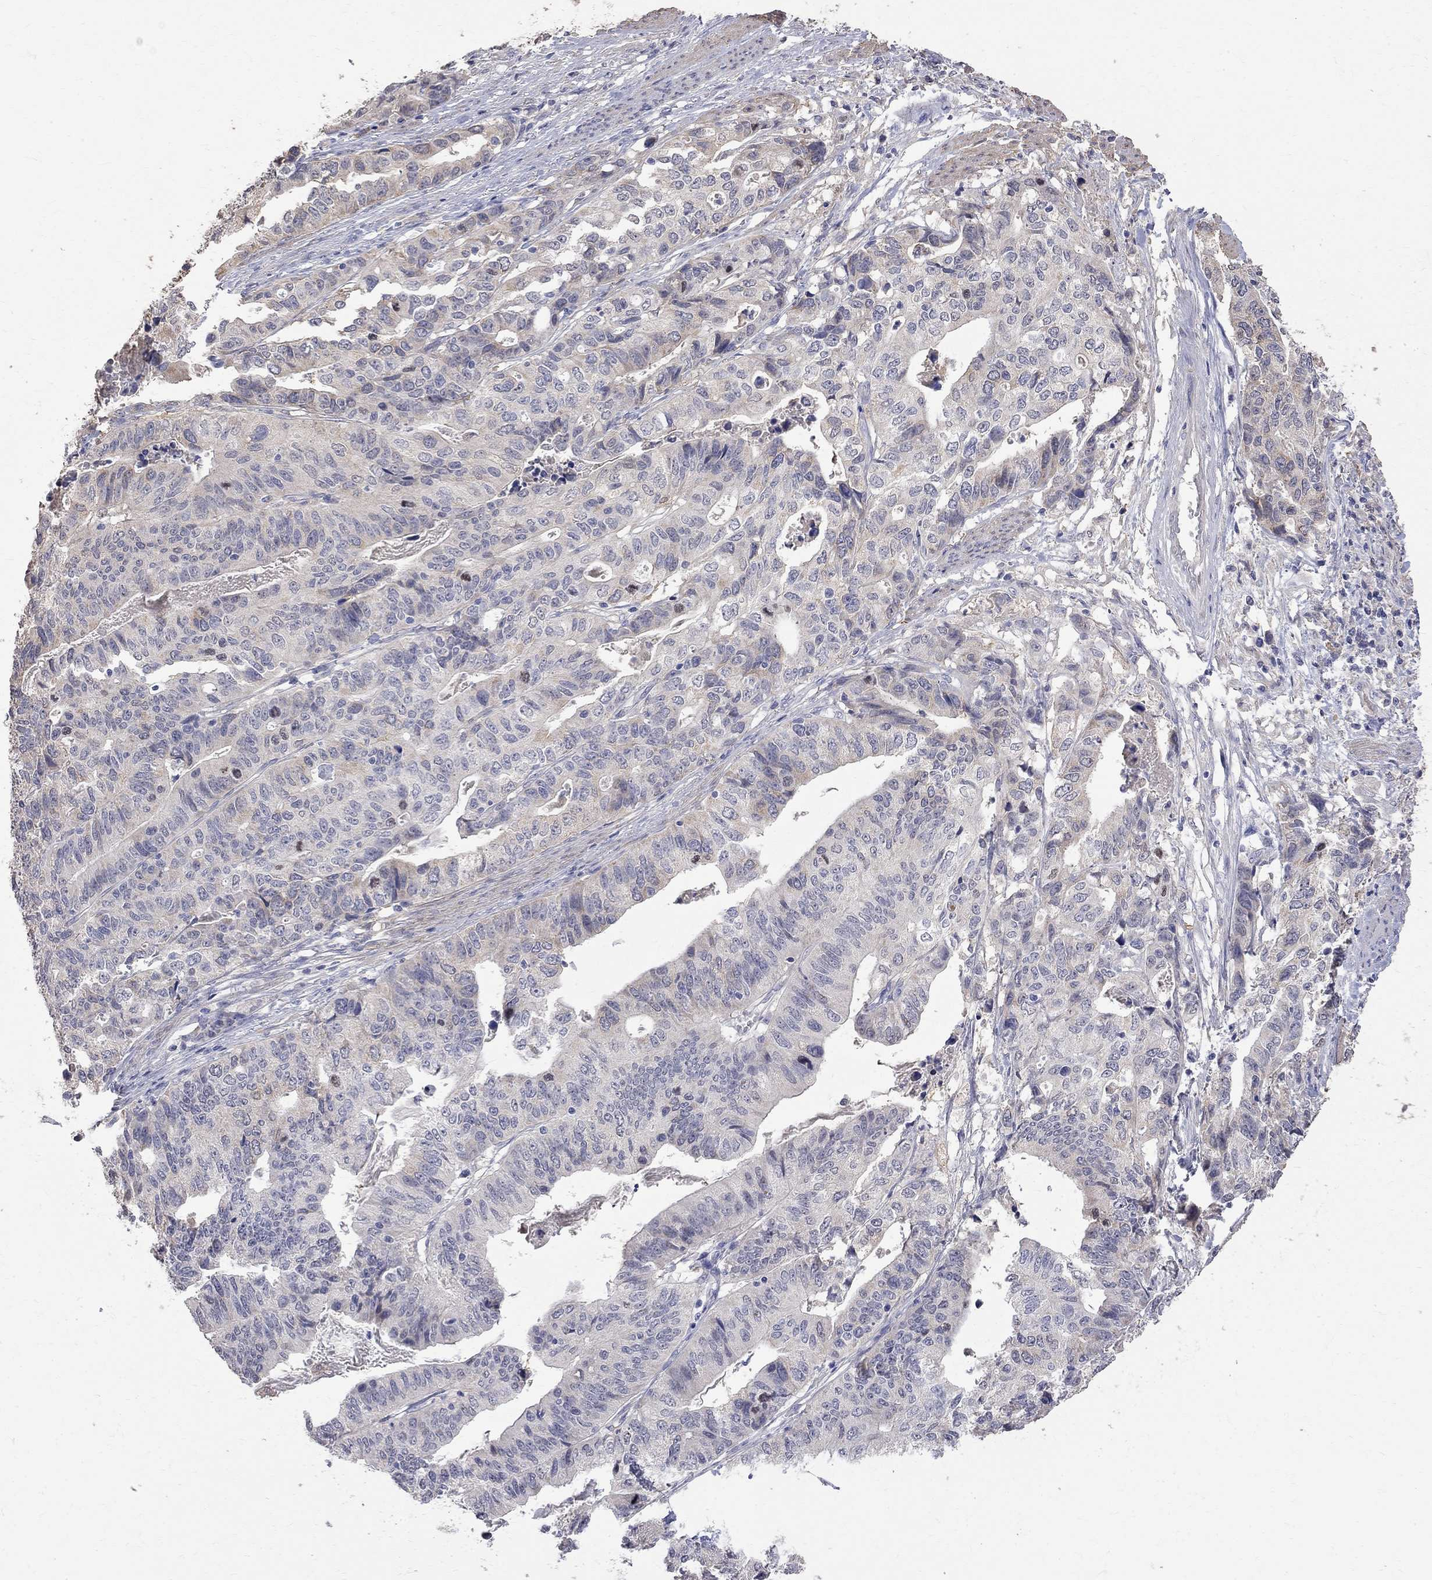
{"staining": {"intensity": "weak", "quantity": "<25%", "location": "cytoplasmic/membranous"}, "tissue": "stomach cancer", "cell_type": "Tumor cells", "image_type": "cancer", "snomed": [{"axis": "morphology", "description": "Adenocarcinoma, NOS"}, {"axis": "topography", "description": "Stomach, upper"}], "caption": "Stomach cancer was stained to show a protein in brown. There is no significant positivity in tumor cells.", "gene": "CKAP2", "patient": {"sex": "female", "age": 67}}